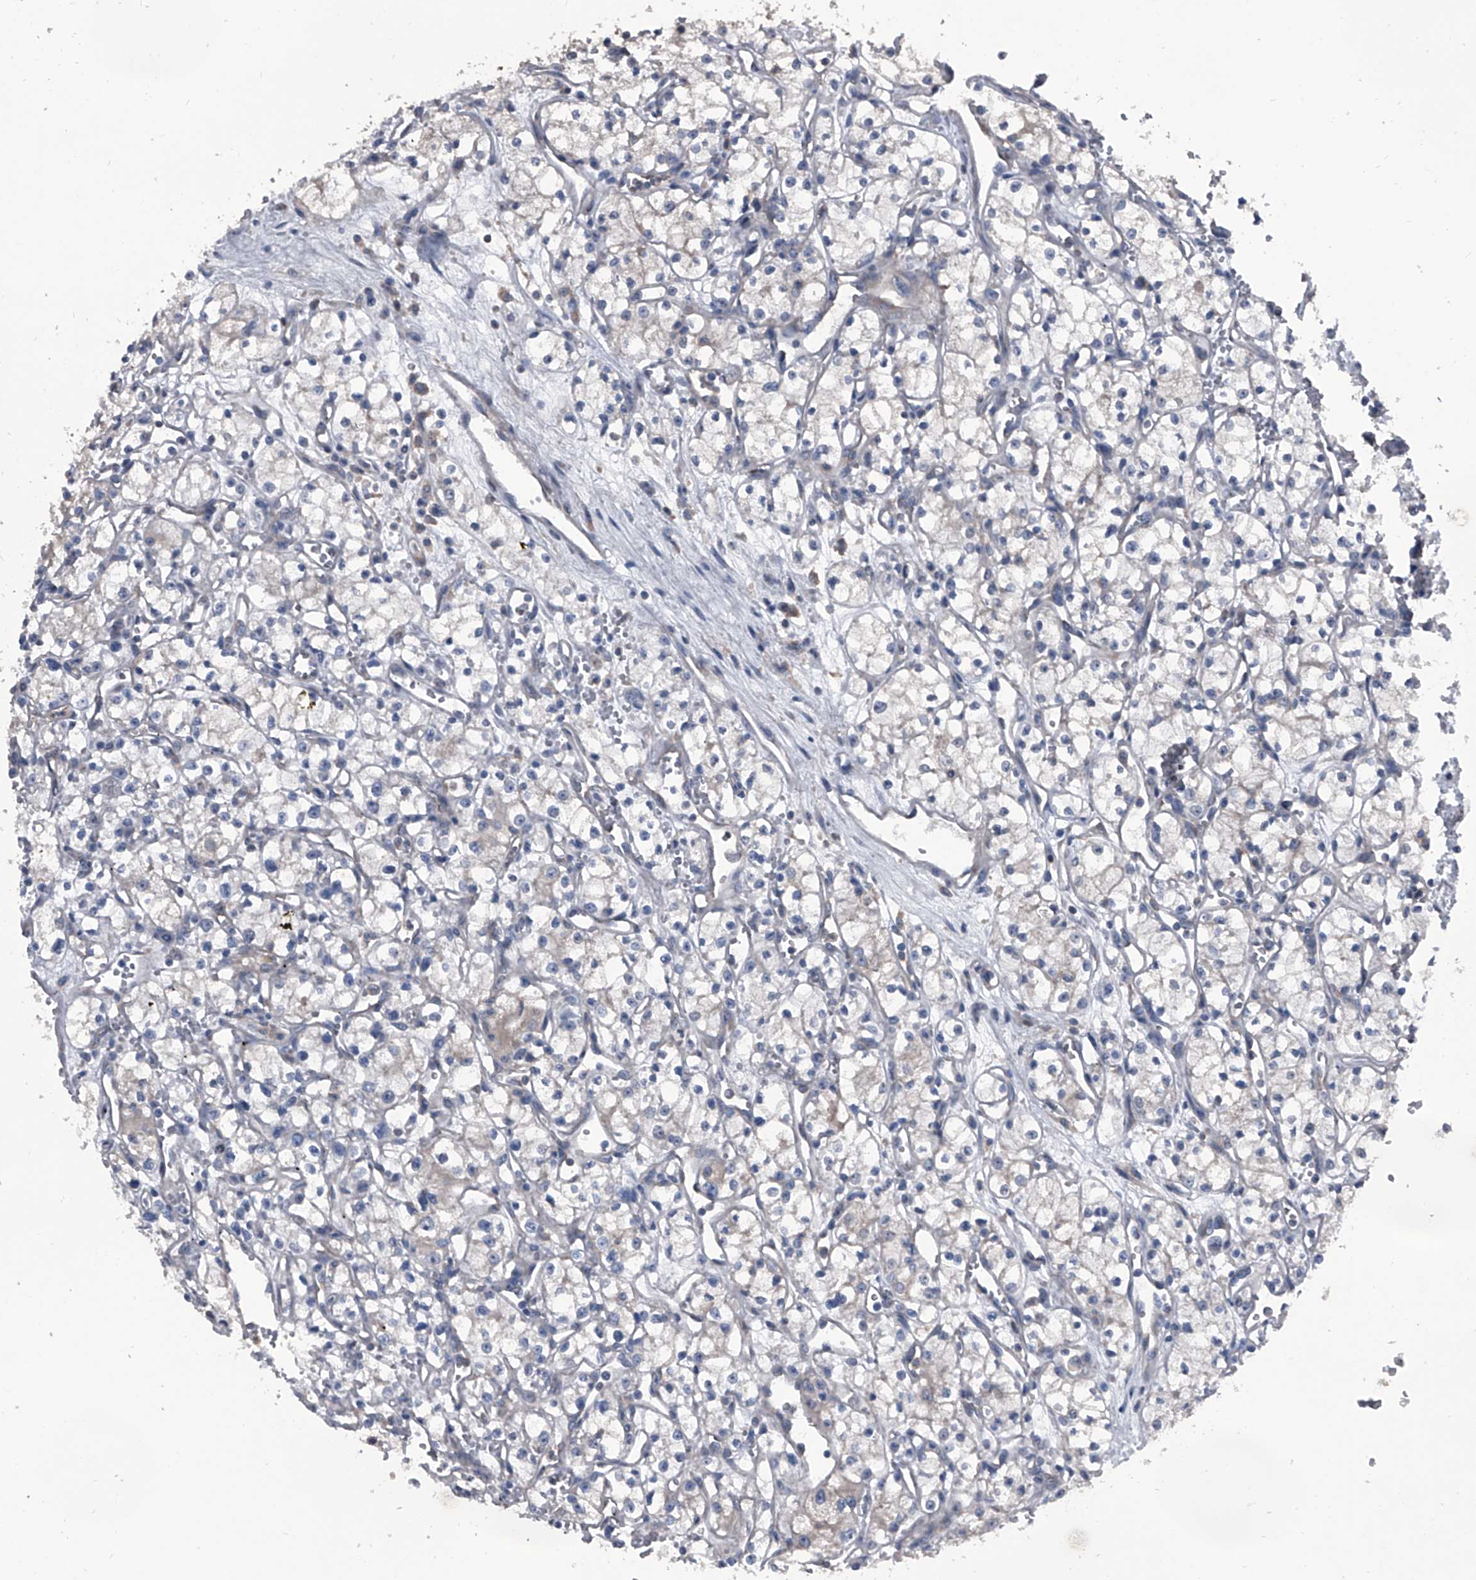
{"staining": {"intensity": "negative", "quantity": "none", "location": "none"}, "tissue": "renal cancer", "cell_type": "Tumor cells", "image_type": "cancer", "snomed": [{"axis": "morphology", "description": "Adenocarcinoma, NOS"}, {"axis": "topography", "description": "Kidney"}], "caption": "Tumor cells are negative for brown protein staining in renal cancer (adenocarcinoma).", "gene": "PIP5K1A", "patient": {"sex": "male", "age": 59}}